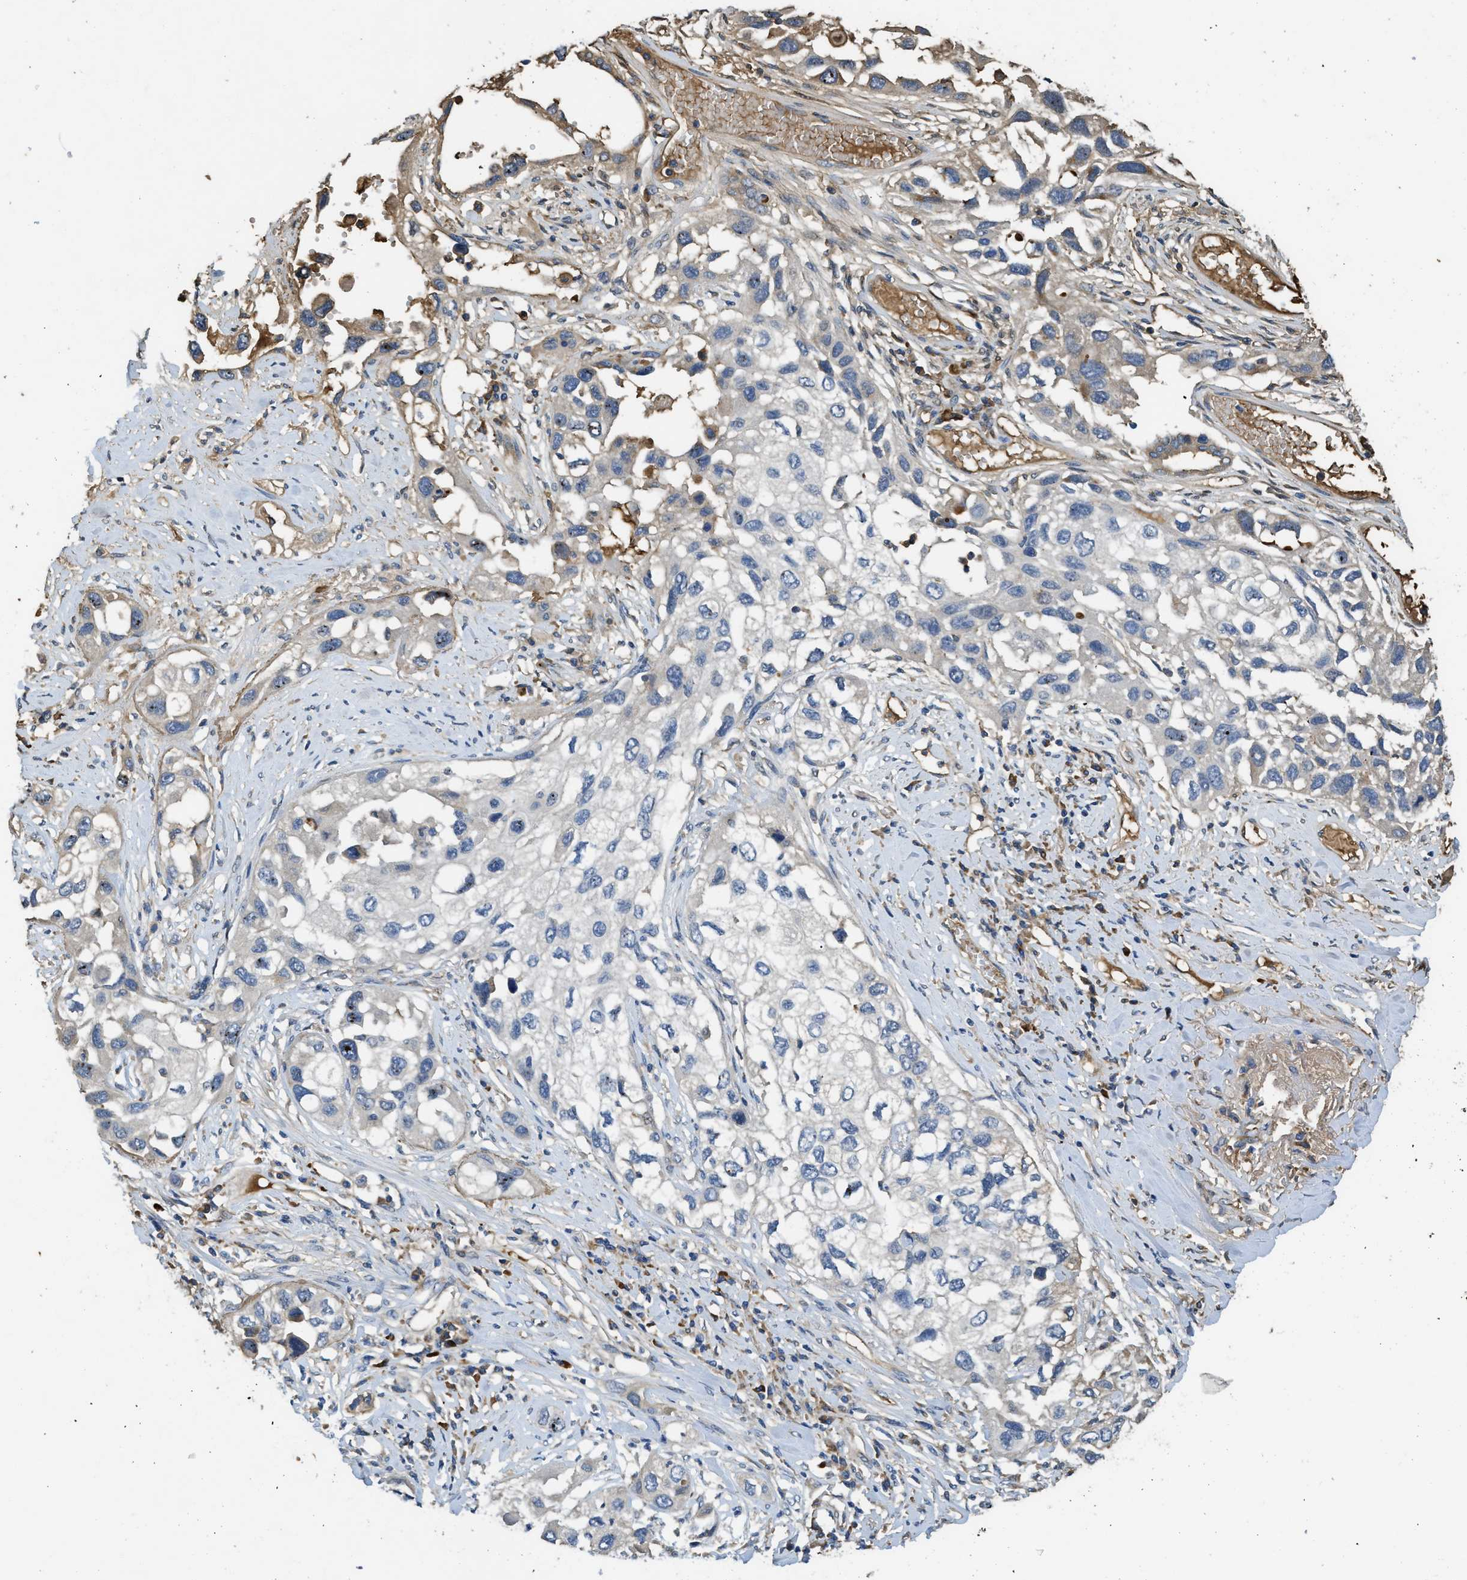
{"staining": {"intensity": "negative", "quantity": "none", "location": "none"}, "tissue": "lung cancer", "cell_type": "Tumor cells", "image_type": "cancer", "snomed": [{"axis": "morphology", "description": "Squamous cell carcinoma, NOS"}, {"axis": "topography", "description": "Lung"}], "caption": "This is a micrograph of immunohistochemistry (IHC) staining of squamous cell carcinoma (lung), which shows no staining in tumor cells. (Immunohistochemistry (ihc), brightfield microscopy, high magnification).", "gene": "RIPK2", "patient": {"sex": "male", "age": 71}}